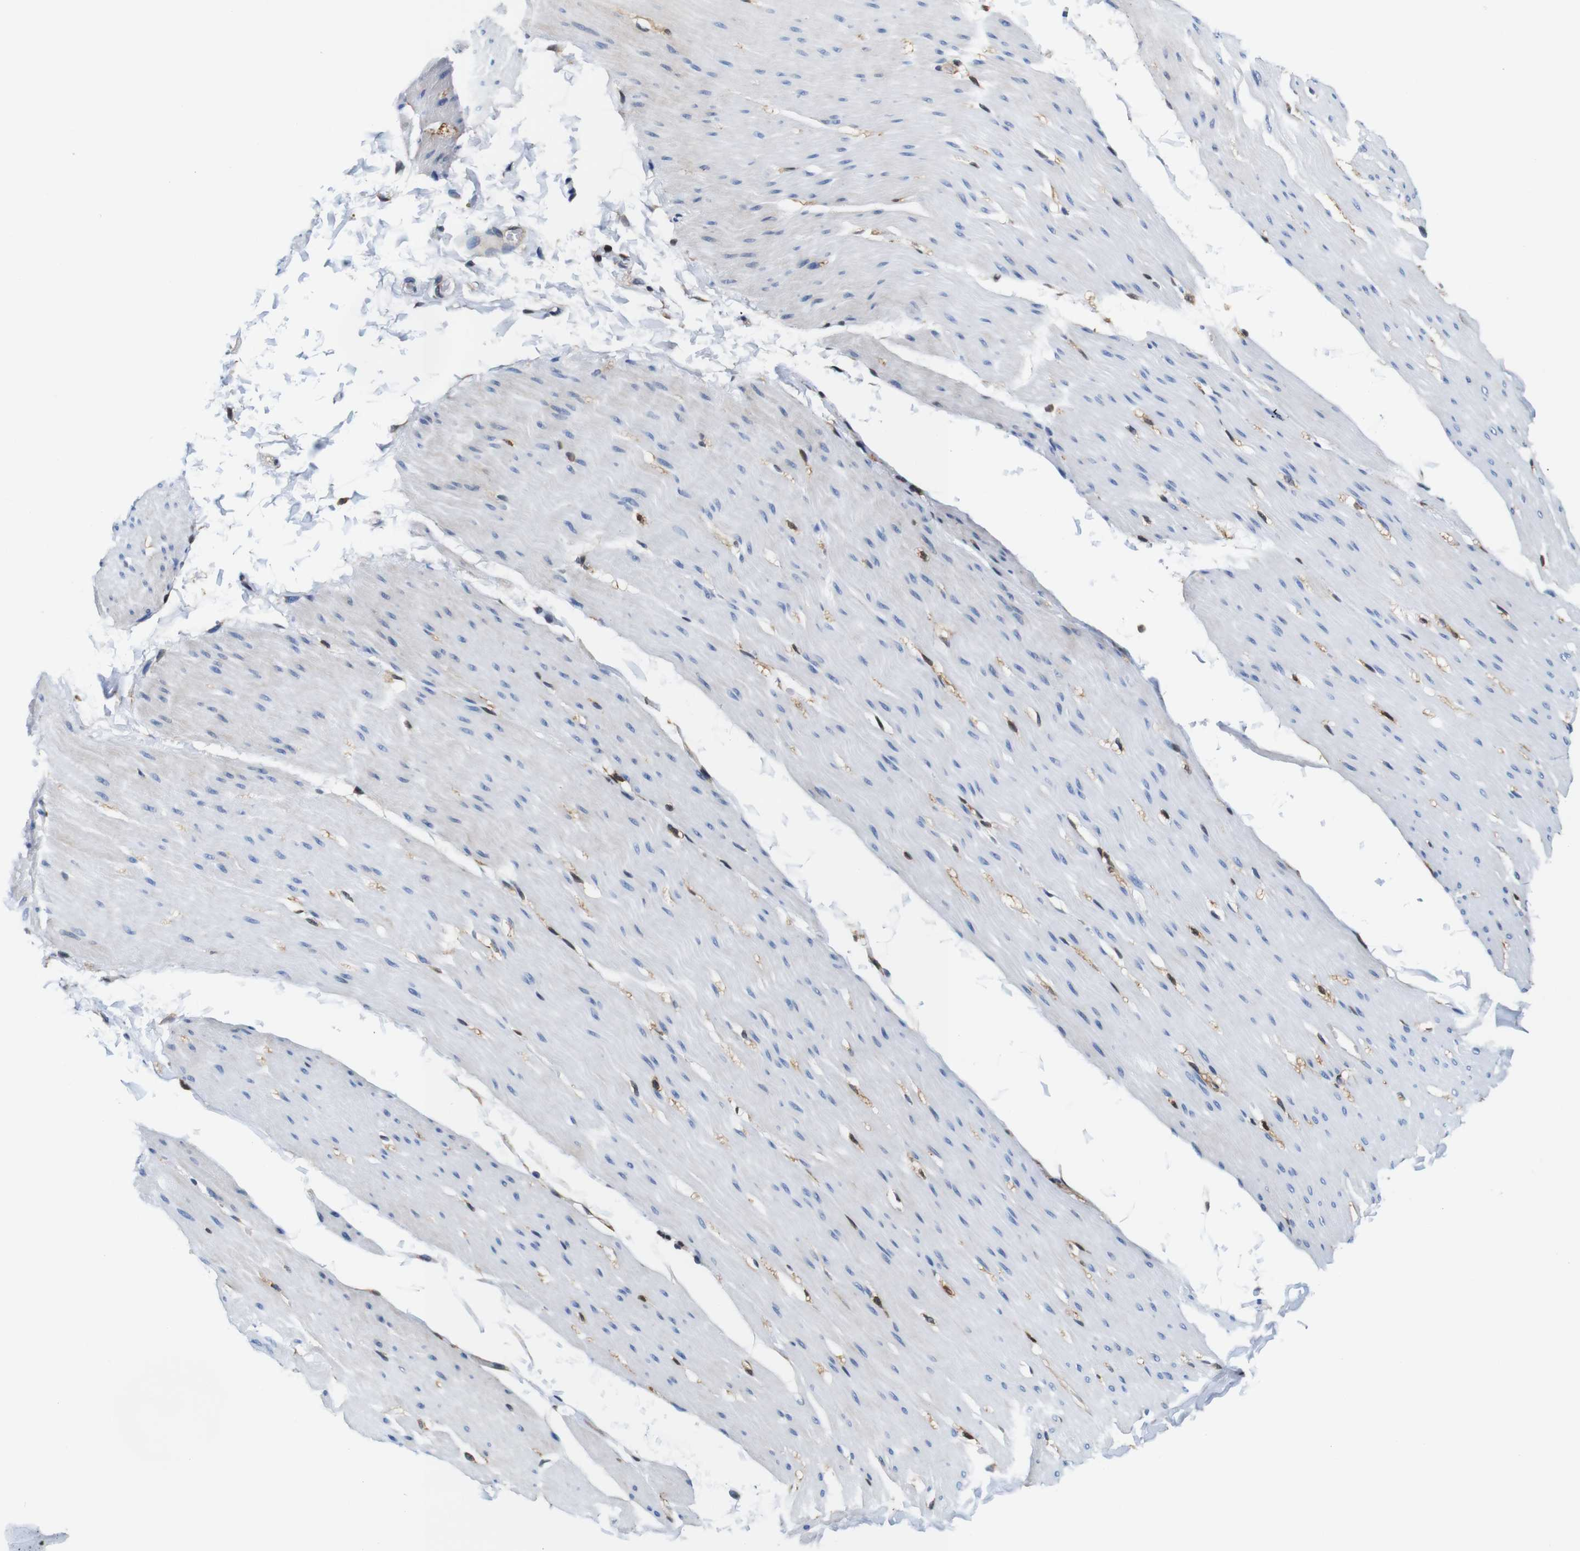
{"staining": {"intensity": "negative", "quantity": "none", "location": "none"}, "tissue": "smooth muscle", "cell_type": "Smooth muscle cells", "image_type": "normal", "snomed": [{"axis": "morphology", "description": "Normal tissue, NOS"}, {"axis": "topography", "description": "Smooth muscle"}, {"axis": "topography", "description": "Colon"}], "caption": "DAB immunohistochemical staining of normal smooth muscle exhibits no significant positivity in smooth muscle cells. (Stains: DAB (3,3'-diaminobenzidine) immunohistochemistry with hematoxylin counter stain, Microscopy: brightfield microscopy at high magnification).", "gene": "ANXA1", "patient": {"sex": "male", "age": 67}}